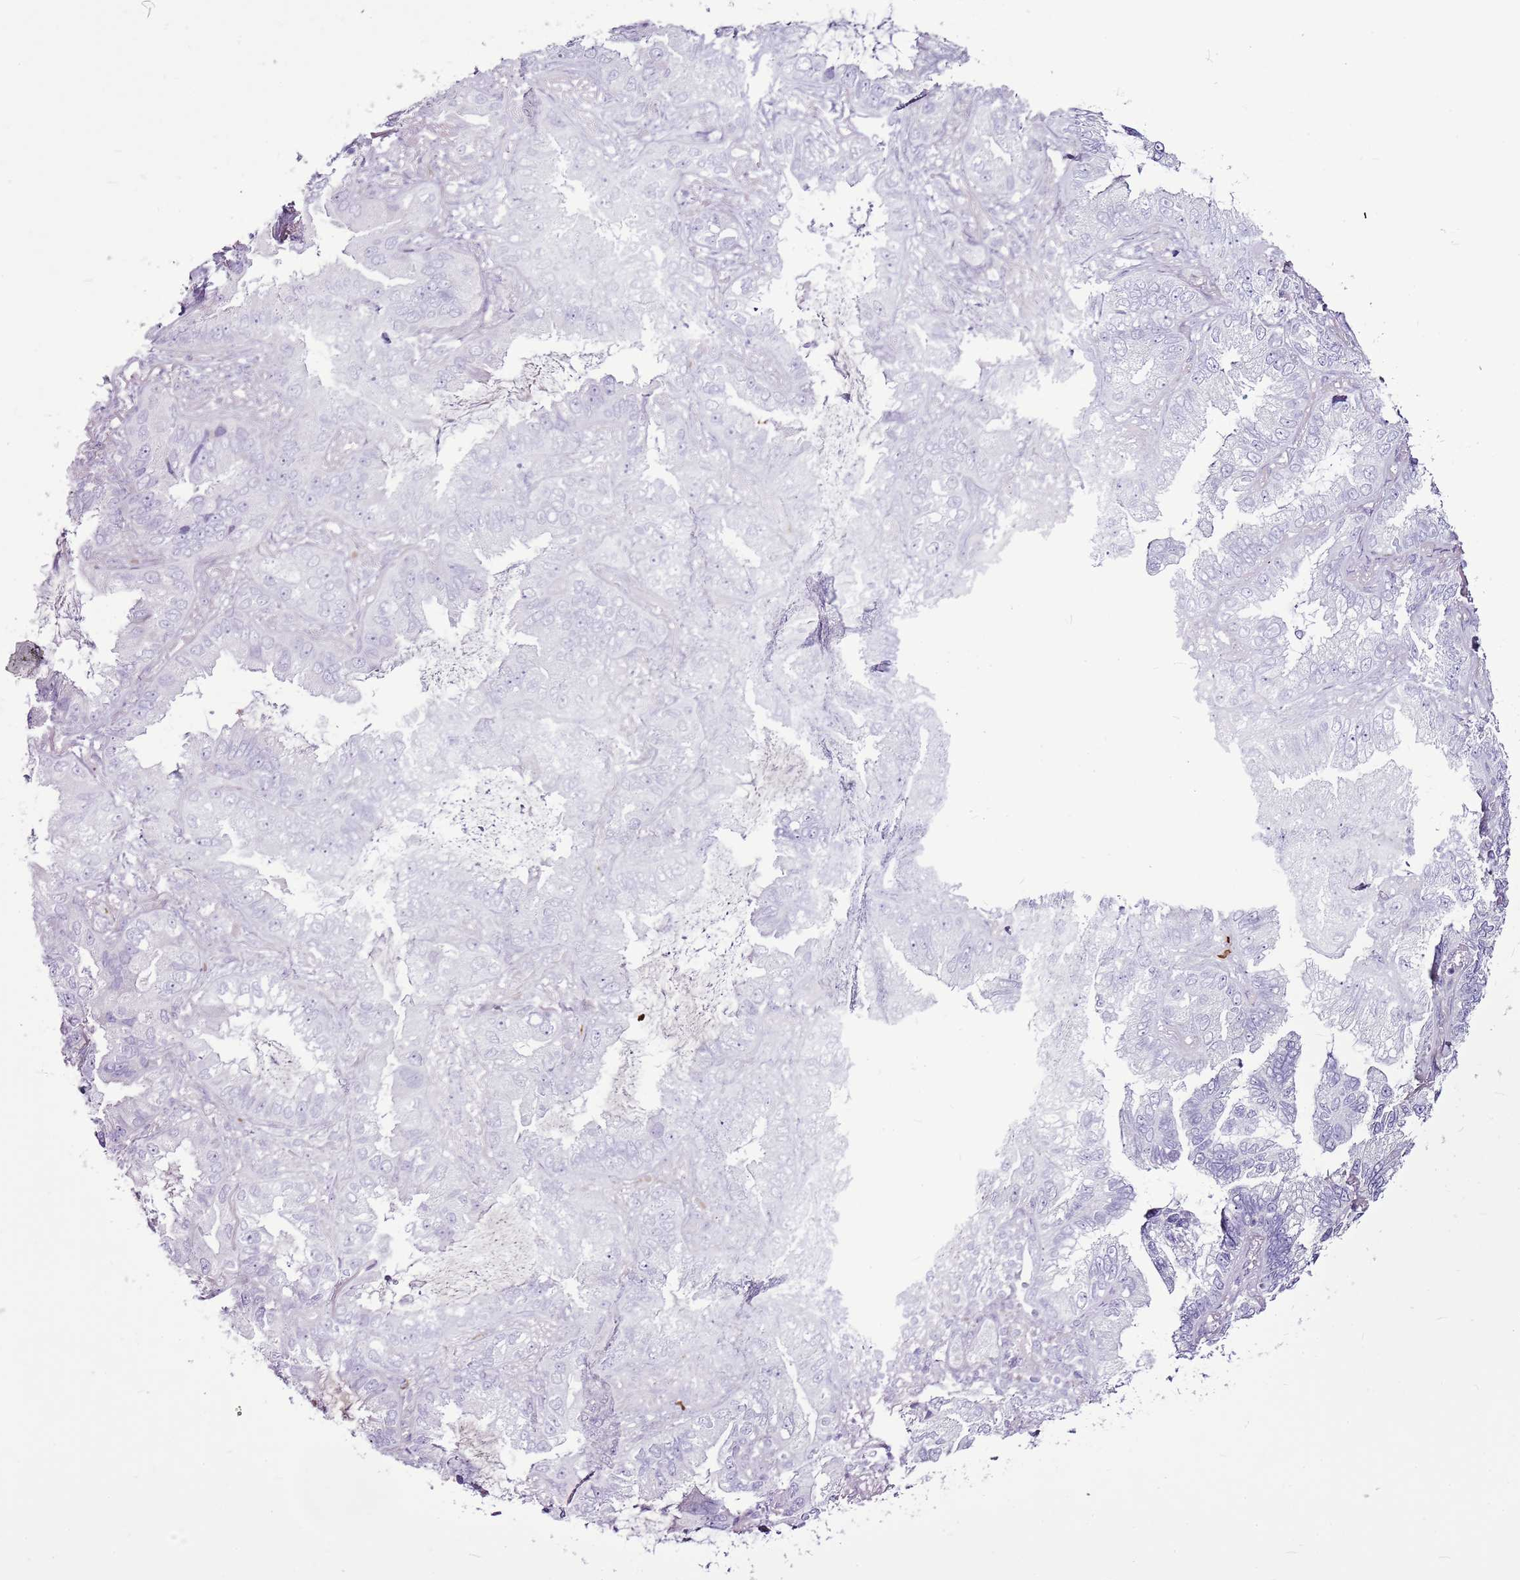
{"staining": {"intensity": "negative", "quantity": "none", "location": "none"}, "tissue": "lung cancer", "cell_type": "Tumor cells", "image_type": "cancer", "snomed": [{"axis": "morphology", "description": "Adenocarcinoma, NOS"}, {"axis": "topography", "description": "Lung"}], "caption": "Immunohistochemistry of lung cancer (adenocarcinoma) exhibits no positivity in tumor cells.", "gene": "CHAC2", "patient": {"sex": "female", "age": 69}}